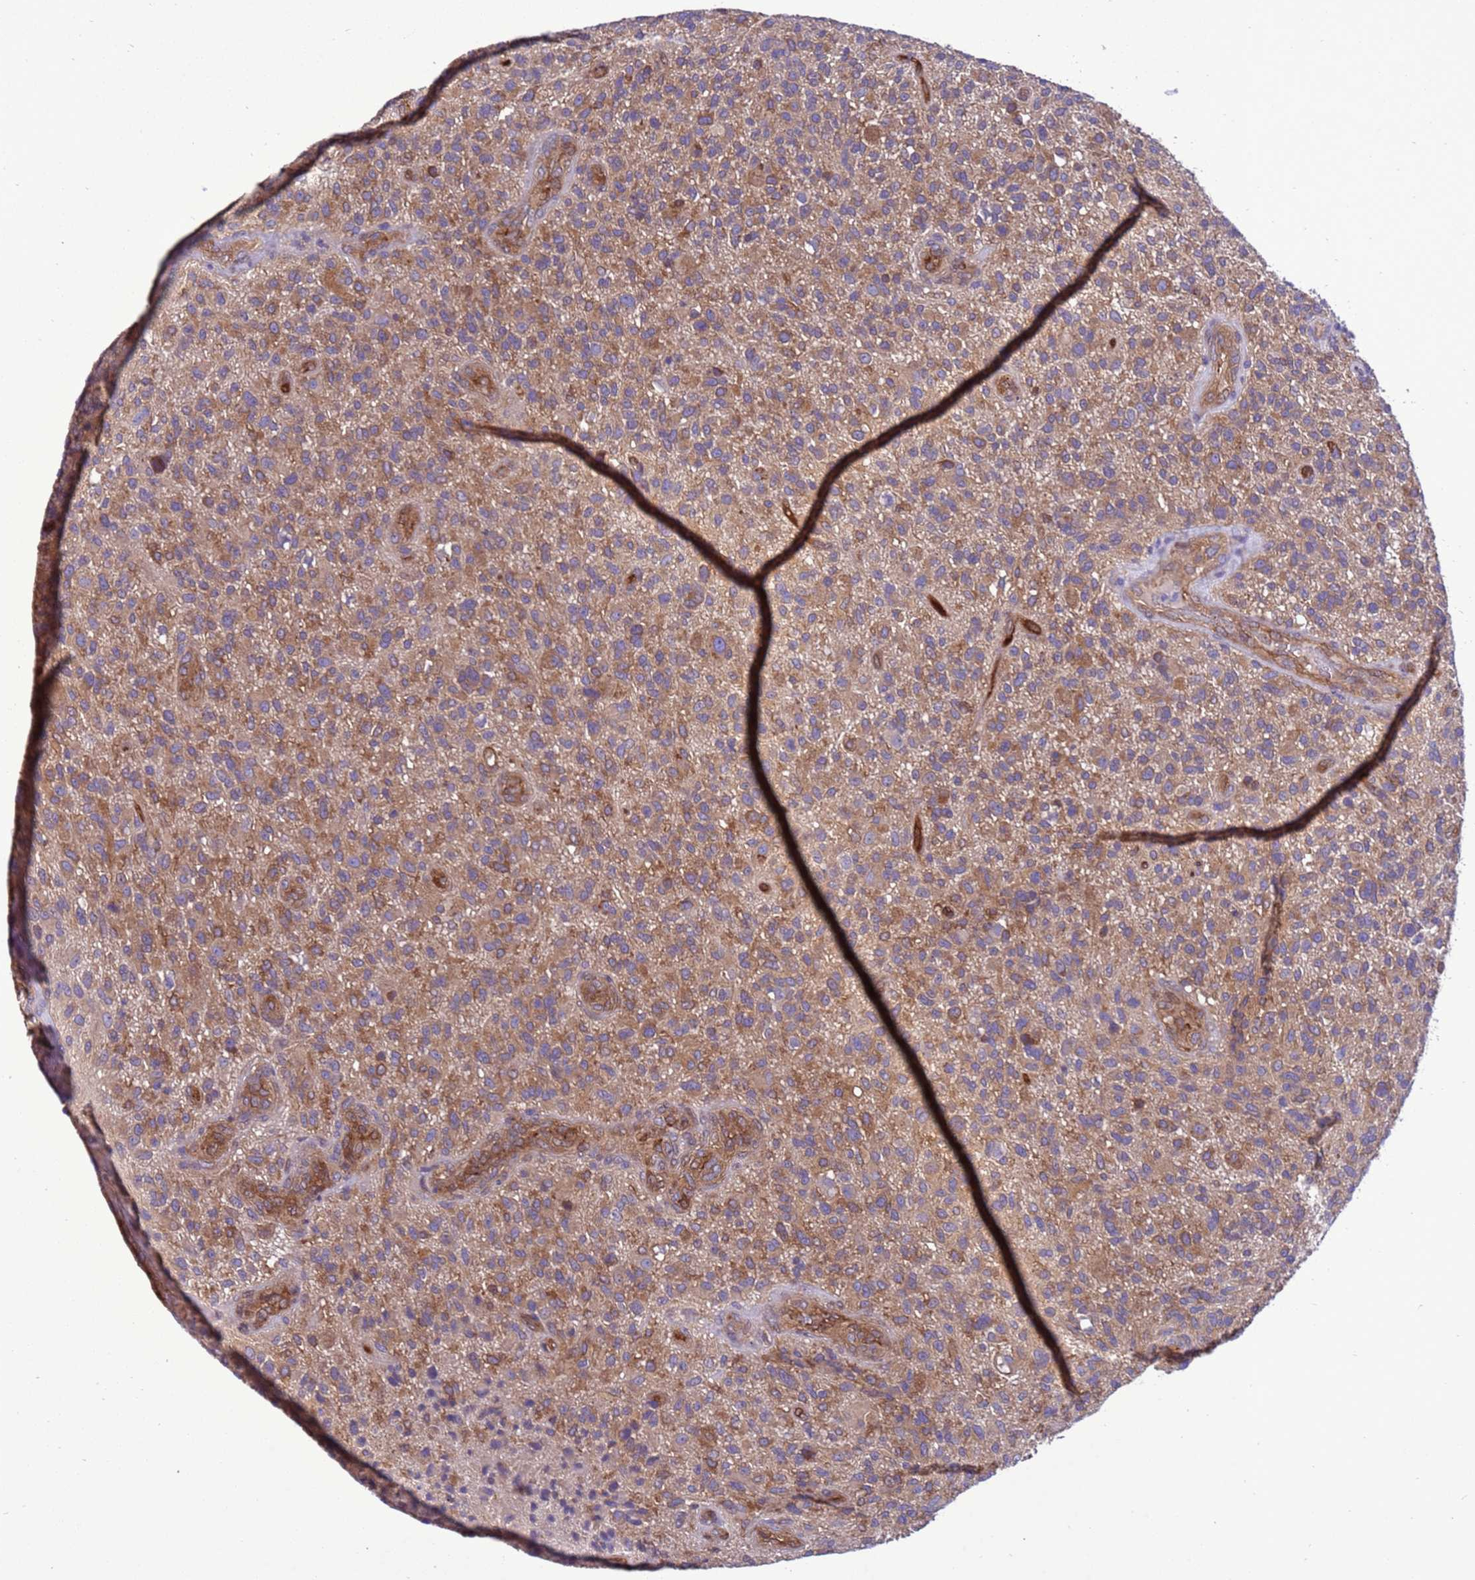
{"staining": {"intensity": "moderate", "quantity": ">75%", "location": "cytoplasmic/membranous"}, "tissue": "glioma", "cell_type": "Tumor cells", "image_type": "cancer", "snomed": [{"axis": "morphology", "description": "Glioma, malignant, High grade"}, {"axis": "topography", "description": "Brain"}], "caption": "Human malignant high-grade glioma stained with a protein marker displays moderate staining in tumor cells.", "gene": "RABEP2", "patient": {"sex": "male", "age": 47}}